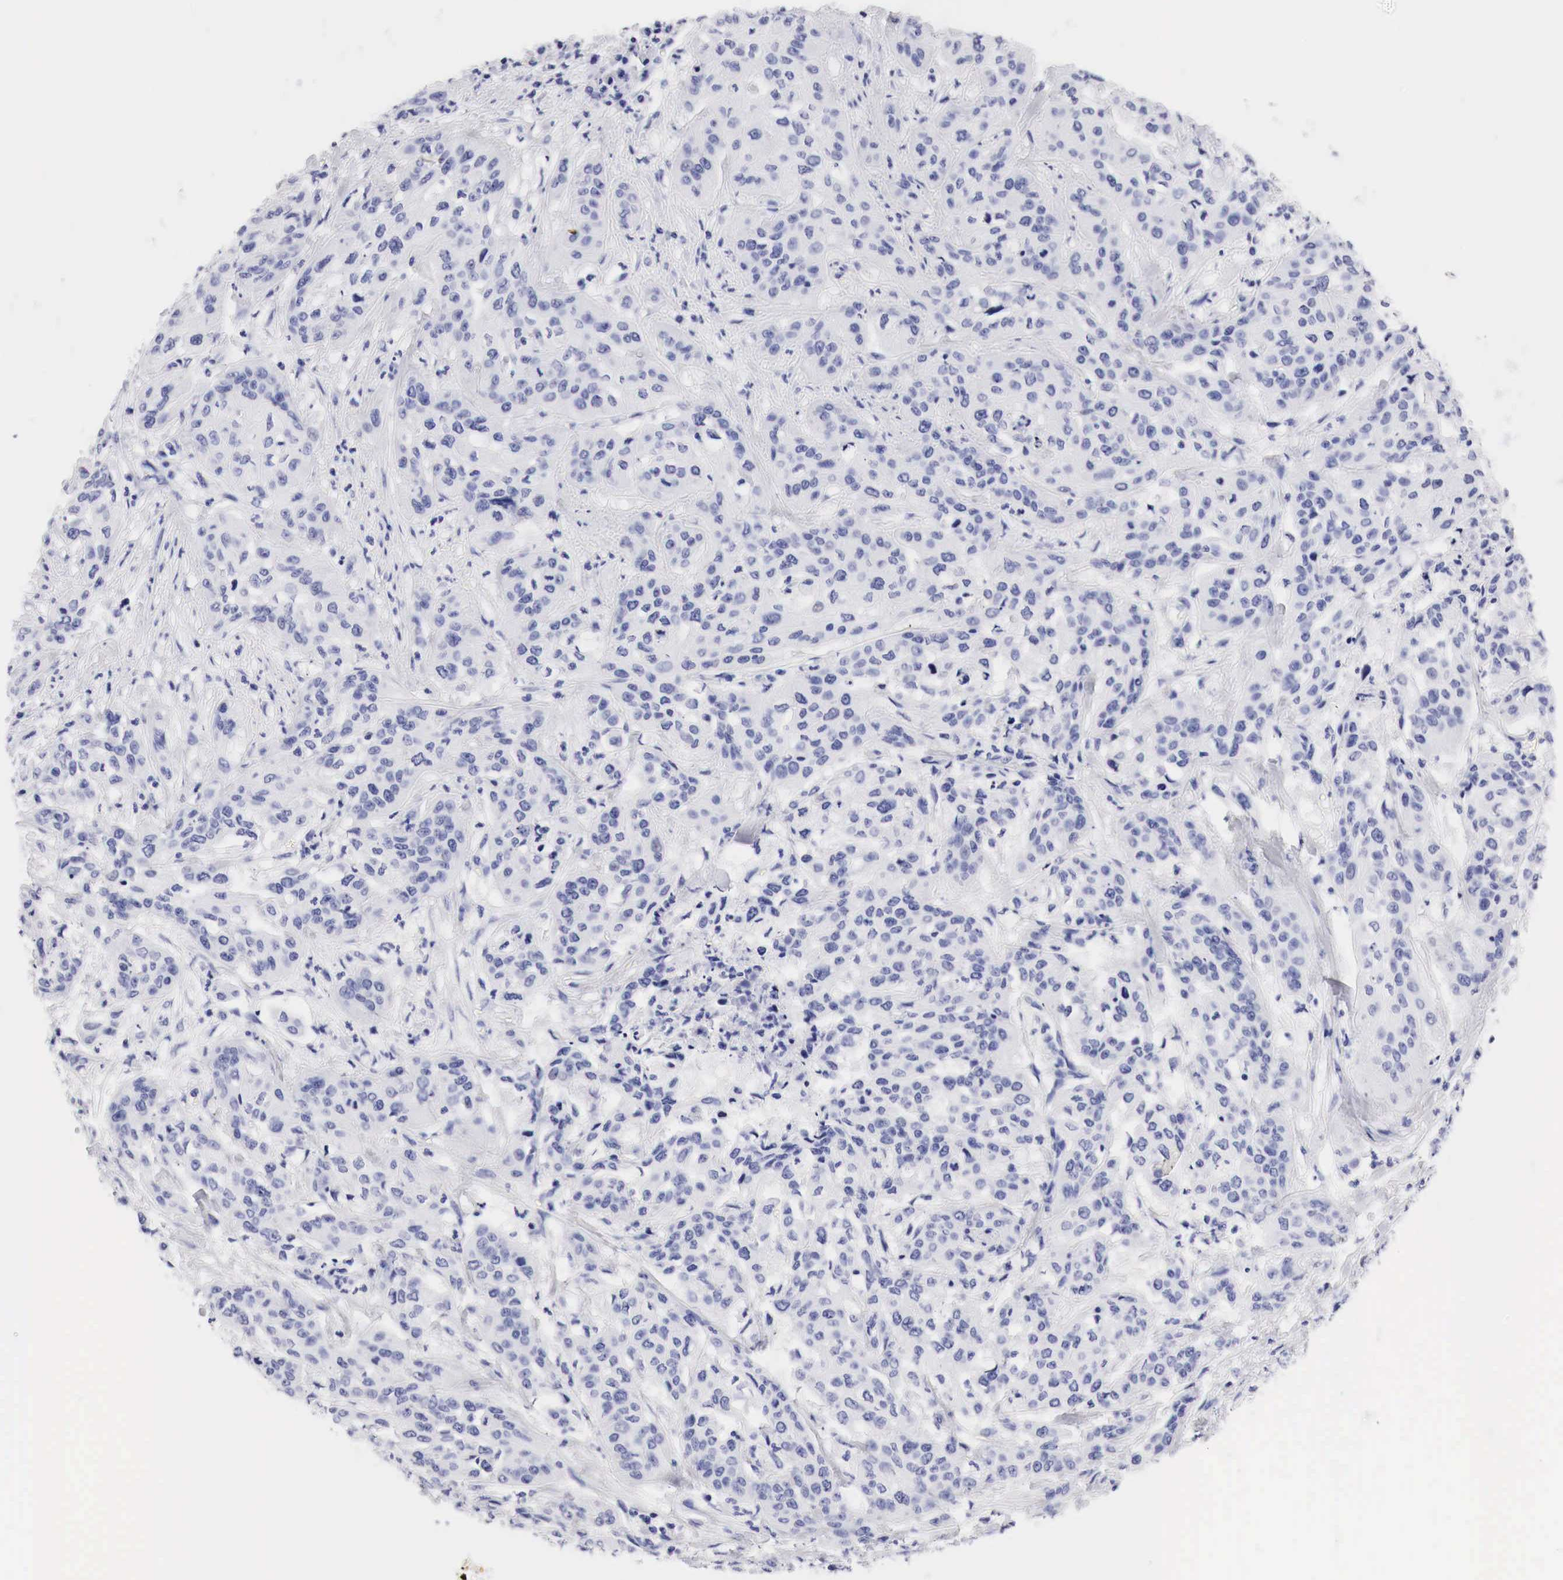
{"staining": {"intensity": "negative", "quantity": "none", "location": "none"}, "tissue": "cervical cancer", "cell_type": "Tumor cells", "image_type": "cancer", "snomed": [{"axis": "morphology", "description": "Squamous cell carcinoma, NOS"}, {"axis": "topography", "description": "Cervix"}], "caption": "This micrograph is of squamous cell carcinoma (cervical) stained with IHC to label a protein in brown with the nuclei are counter-stained blue. There is no expression in tumor cells.", "gene": "TYR", "patient": {"sex": "female", "age": 41}}